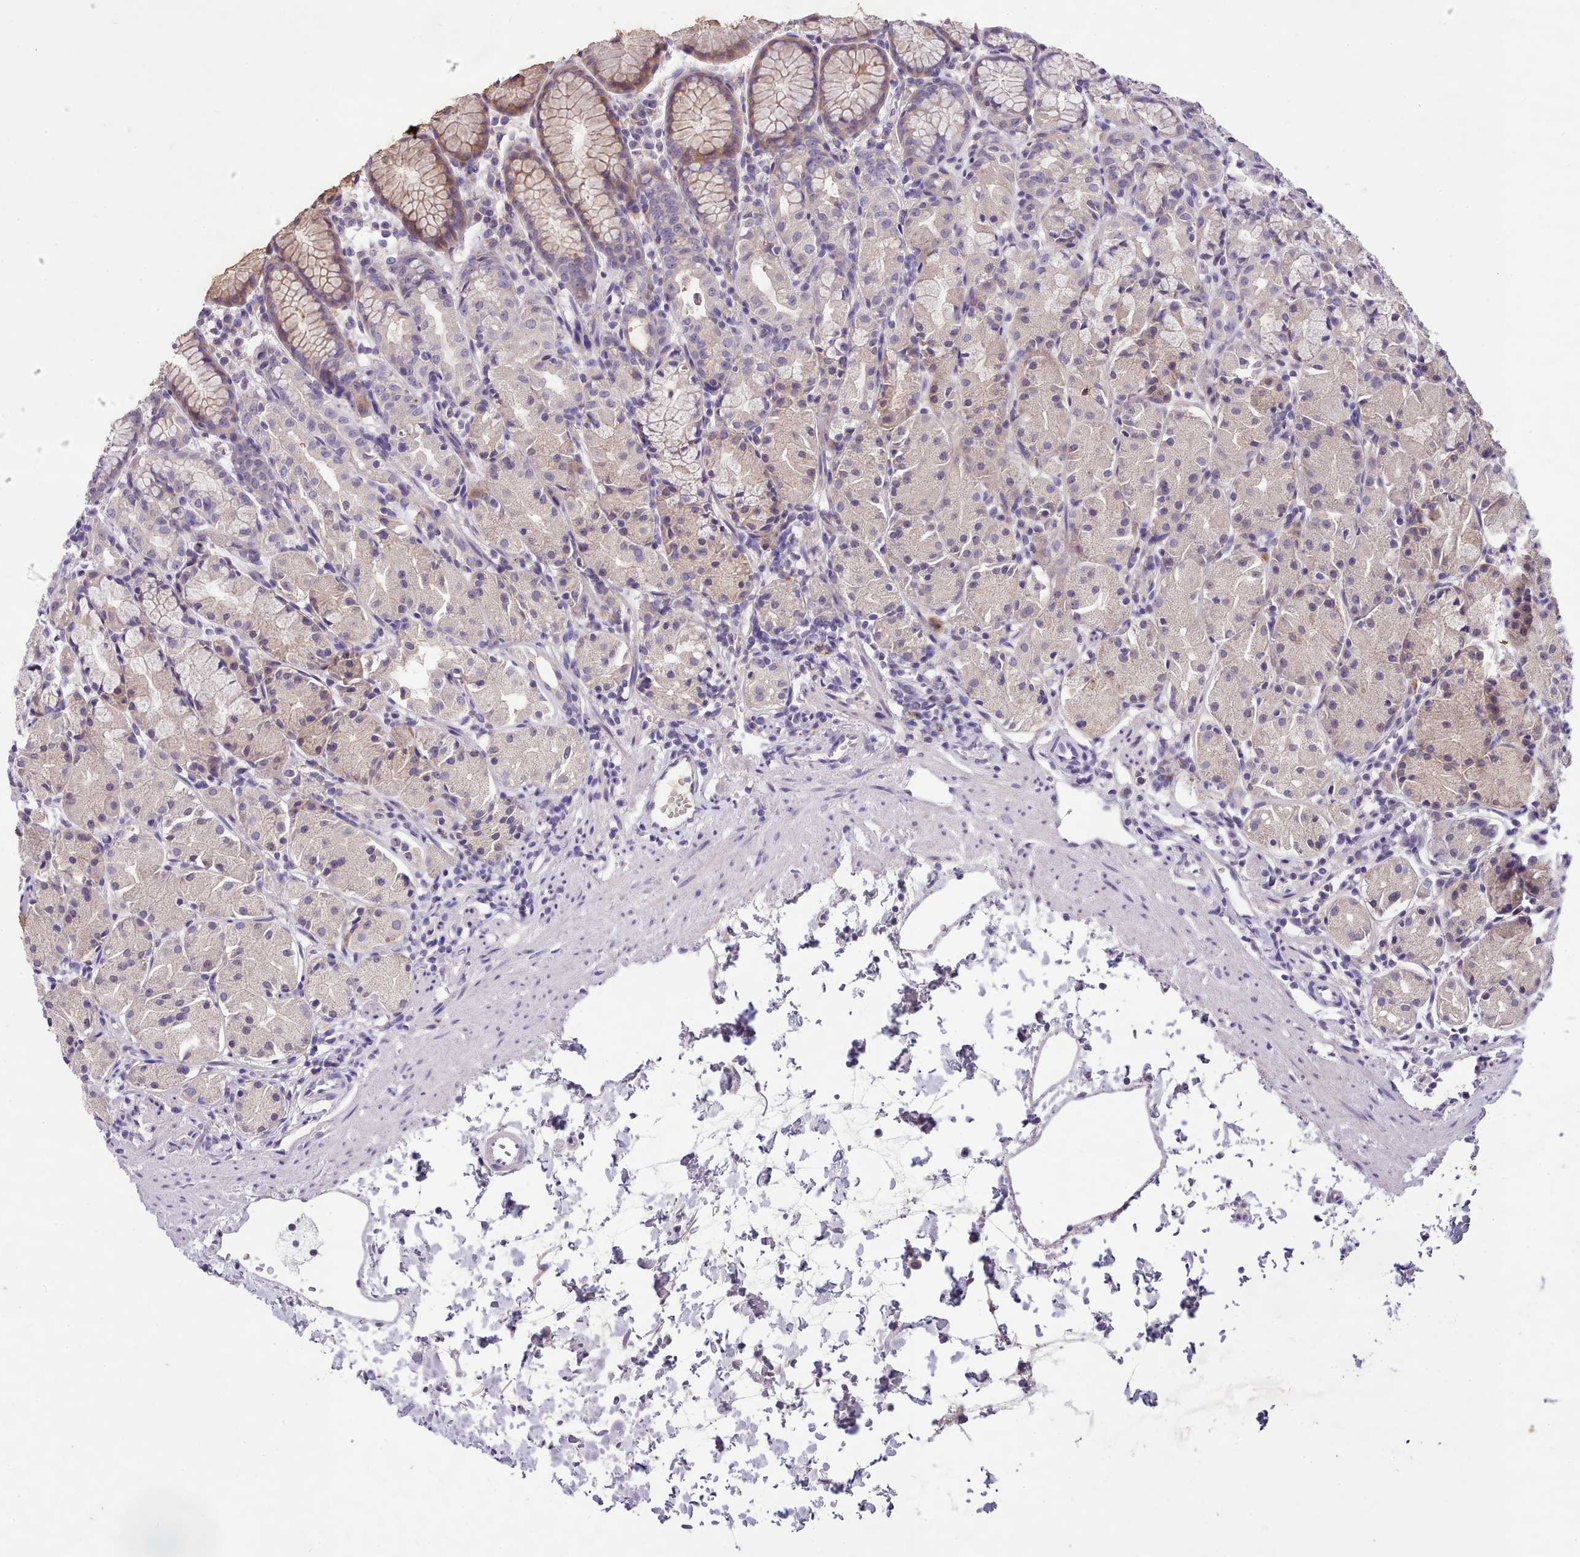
{"staining": {"intensity": "moderate", "quantity": "<25%", "location": "cytoplasmic/membranous"}, "tissue": "stomach", "cell_type": "Glandular cells", "image_type": "normal", "snomed": [{"axis": "morphology", "description": "Normal tissue, NOS"}, {"axis": "topography", "description": "Stomach, upper"}], "caption": "Normal stomach shows moderate cytoplasmic/membranous expression in approximately <25% of glandular cells.", "gene": "FAM83E", "patient": {"sex": "male", "age": 47}}